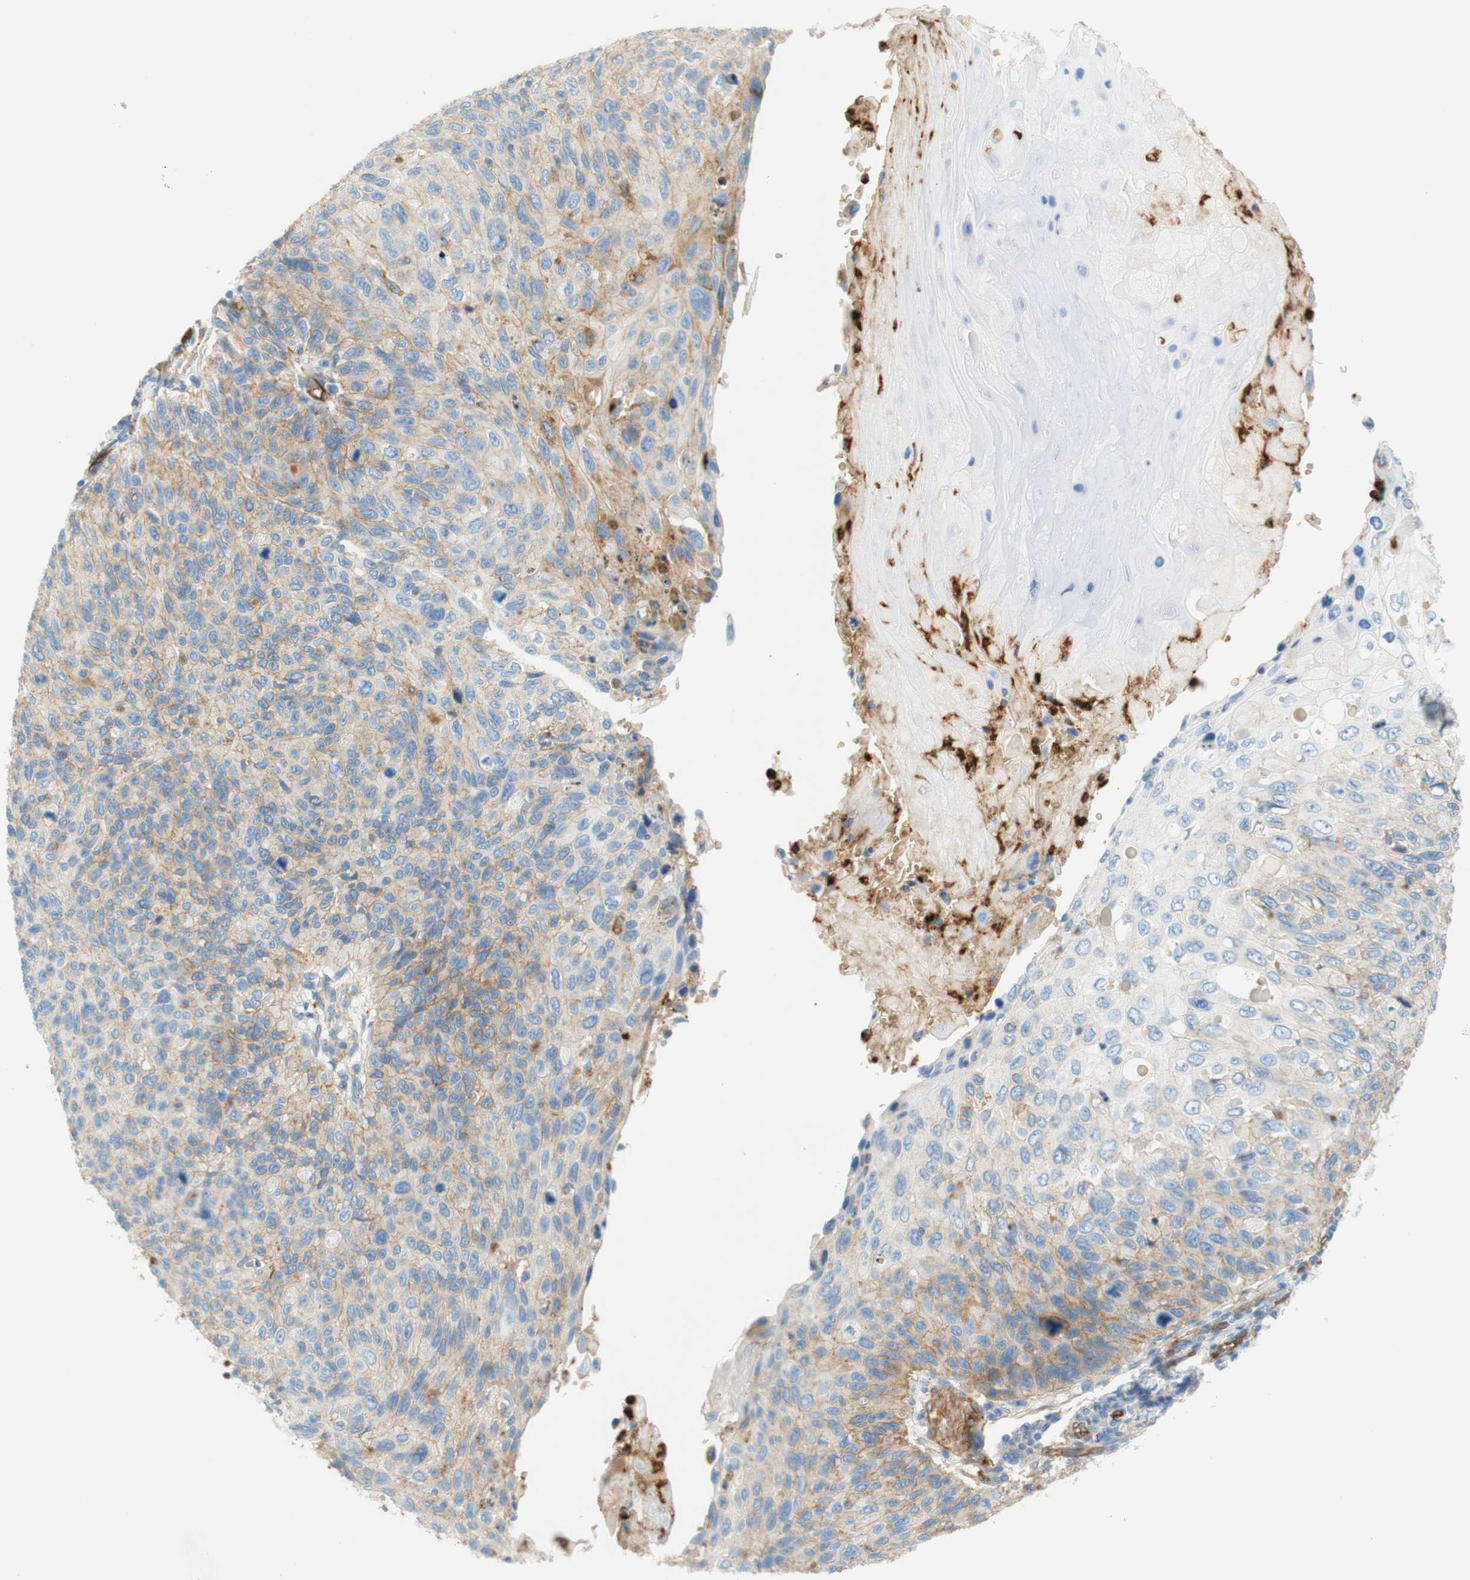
{"staining": {"intensity": "weak", "quantity": "25%-75%", "location": "cytoplasmic/membranous"}, "tissue": "cervical cancer", "cell_type": "Tumor cells", "image_type": "cancer", "snomed": [{"axis": "morphology", "description": "Squamous cell carcinoma, NOS"}, {"axis": "topography", "description": "Cervix"}], "caption": "IHC micrograph of neoplastic tissue: cervical squamous cell carcinoma stained using IHC demonstrates low levels of weak protein expression localized specifically in the cytoplasmic/membranous of tumor cells, appearing as a cytoplasmic/membranous brown color.", "gene": "STOM", "patient": {"sex": "female", "age": 70}}